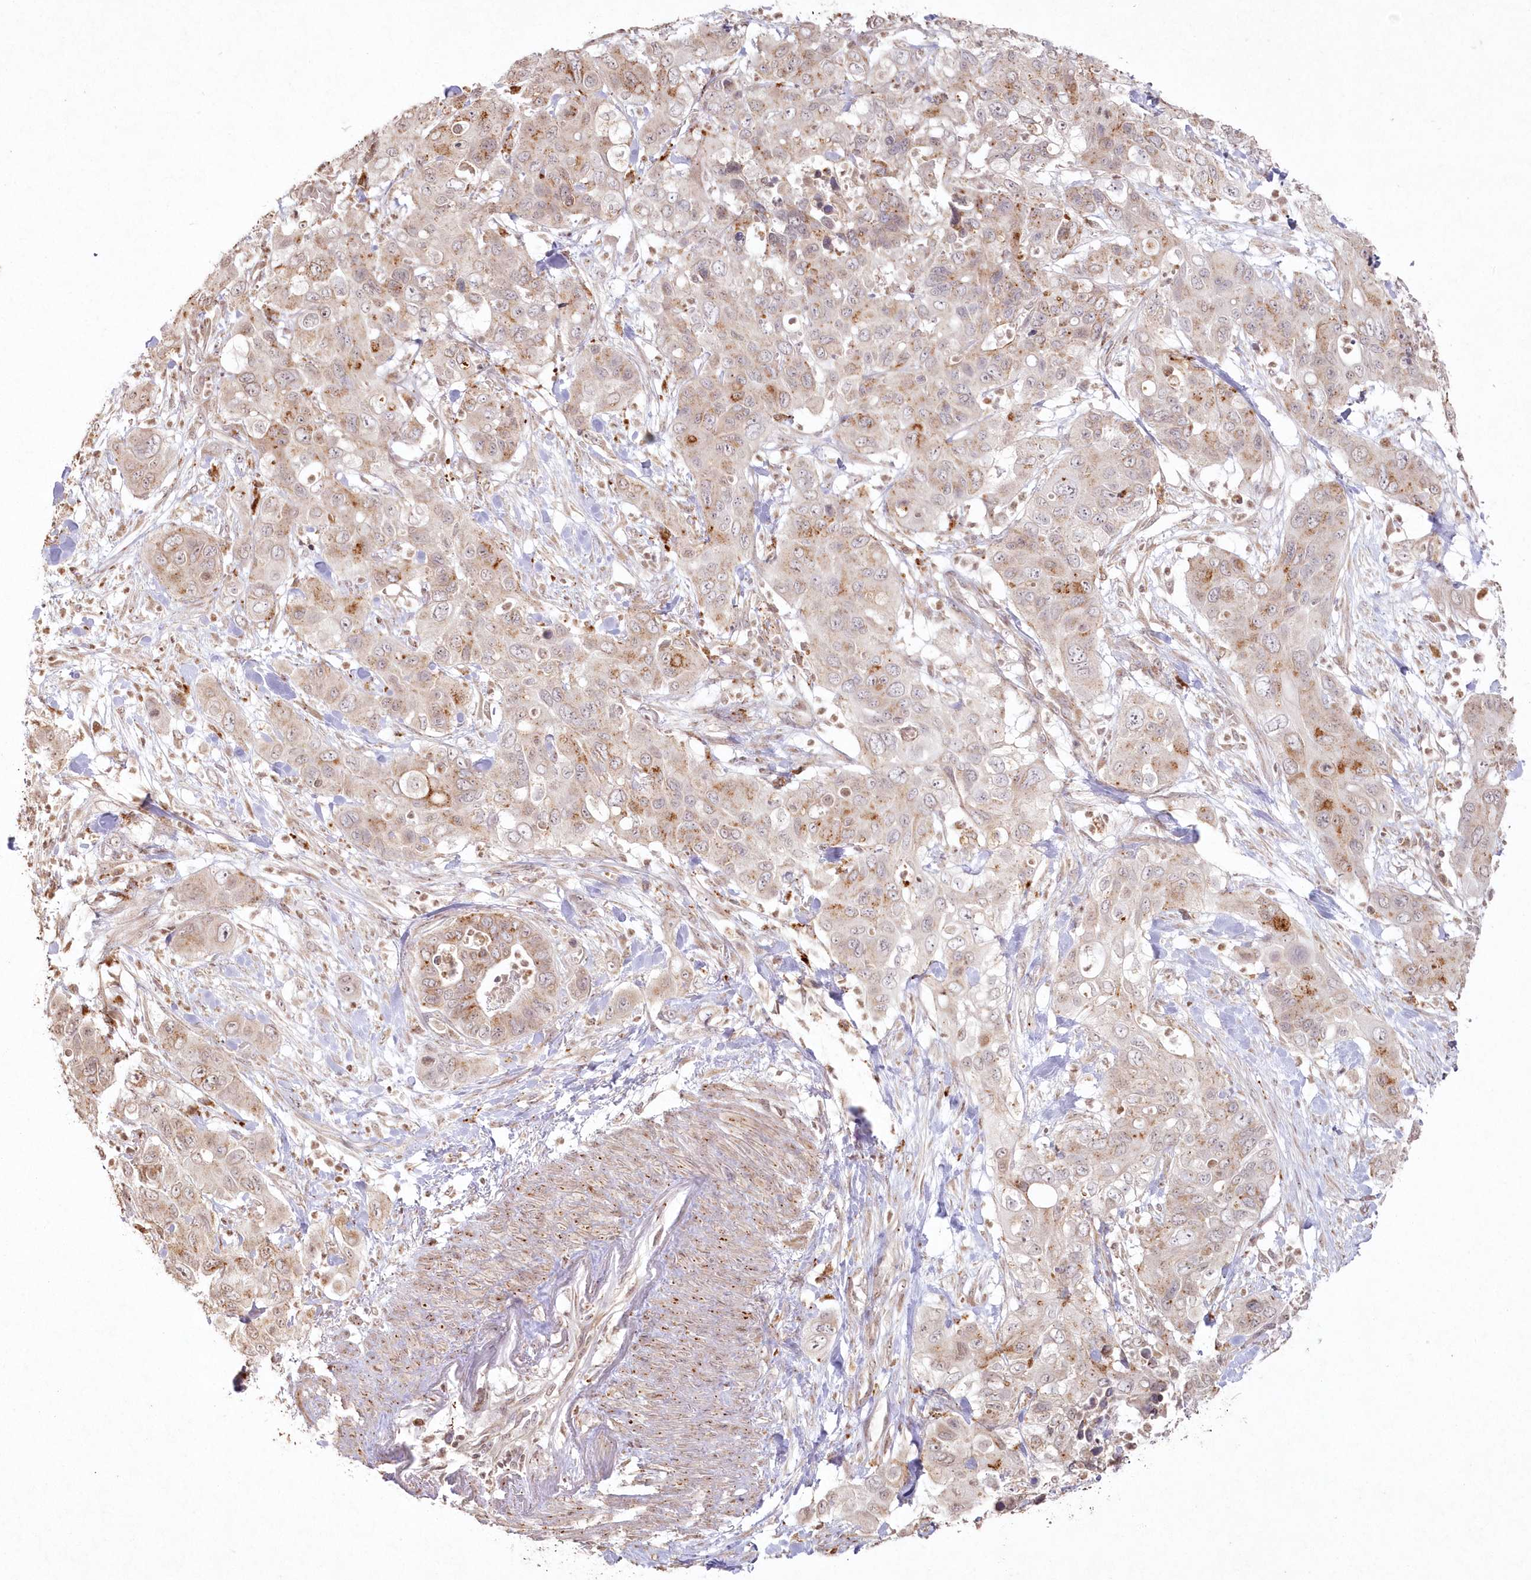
{"staining": {"intensity": "moderate", "quantity": "25%-75%", "location": "cytoplasmic/membranous"}, "tissue": "pancreatic cancer", "cell_type": "Tumor cells", "image_type": "cancer", "snomed": [{"axis": "morphology", "description": "Adenocarcinoma, NOS"}, {"axis": "topography", "description": "Pancreas"}], "caption": "This is a photomicrograph of immunohistochemistry (IHC) staining of pancreatic cancer (adenocarcinoma), which shows moderate expression in the cytoplasmic/membranous of tumor cells.", "gene": "ARSB", "patient": {"sex": "female", "age": 71}}